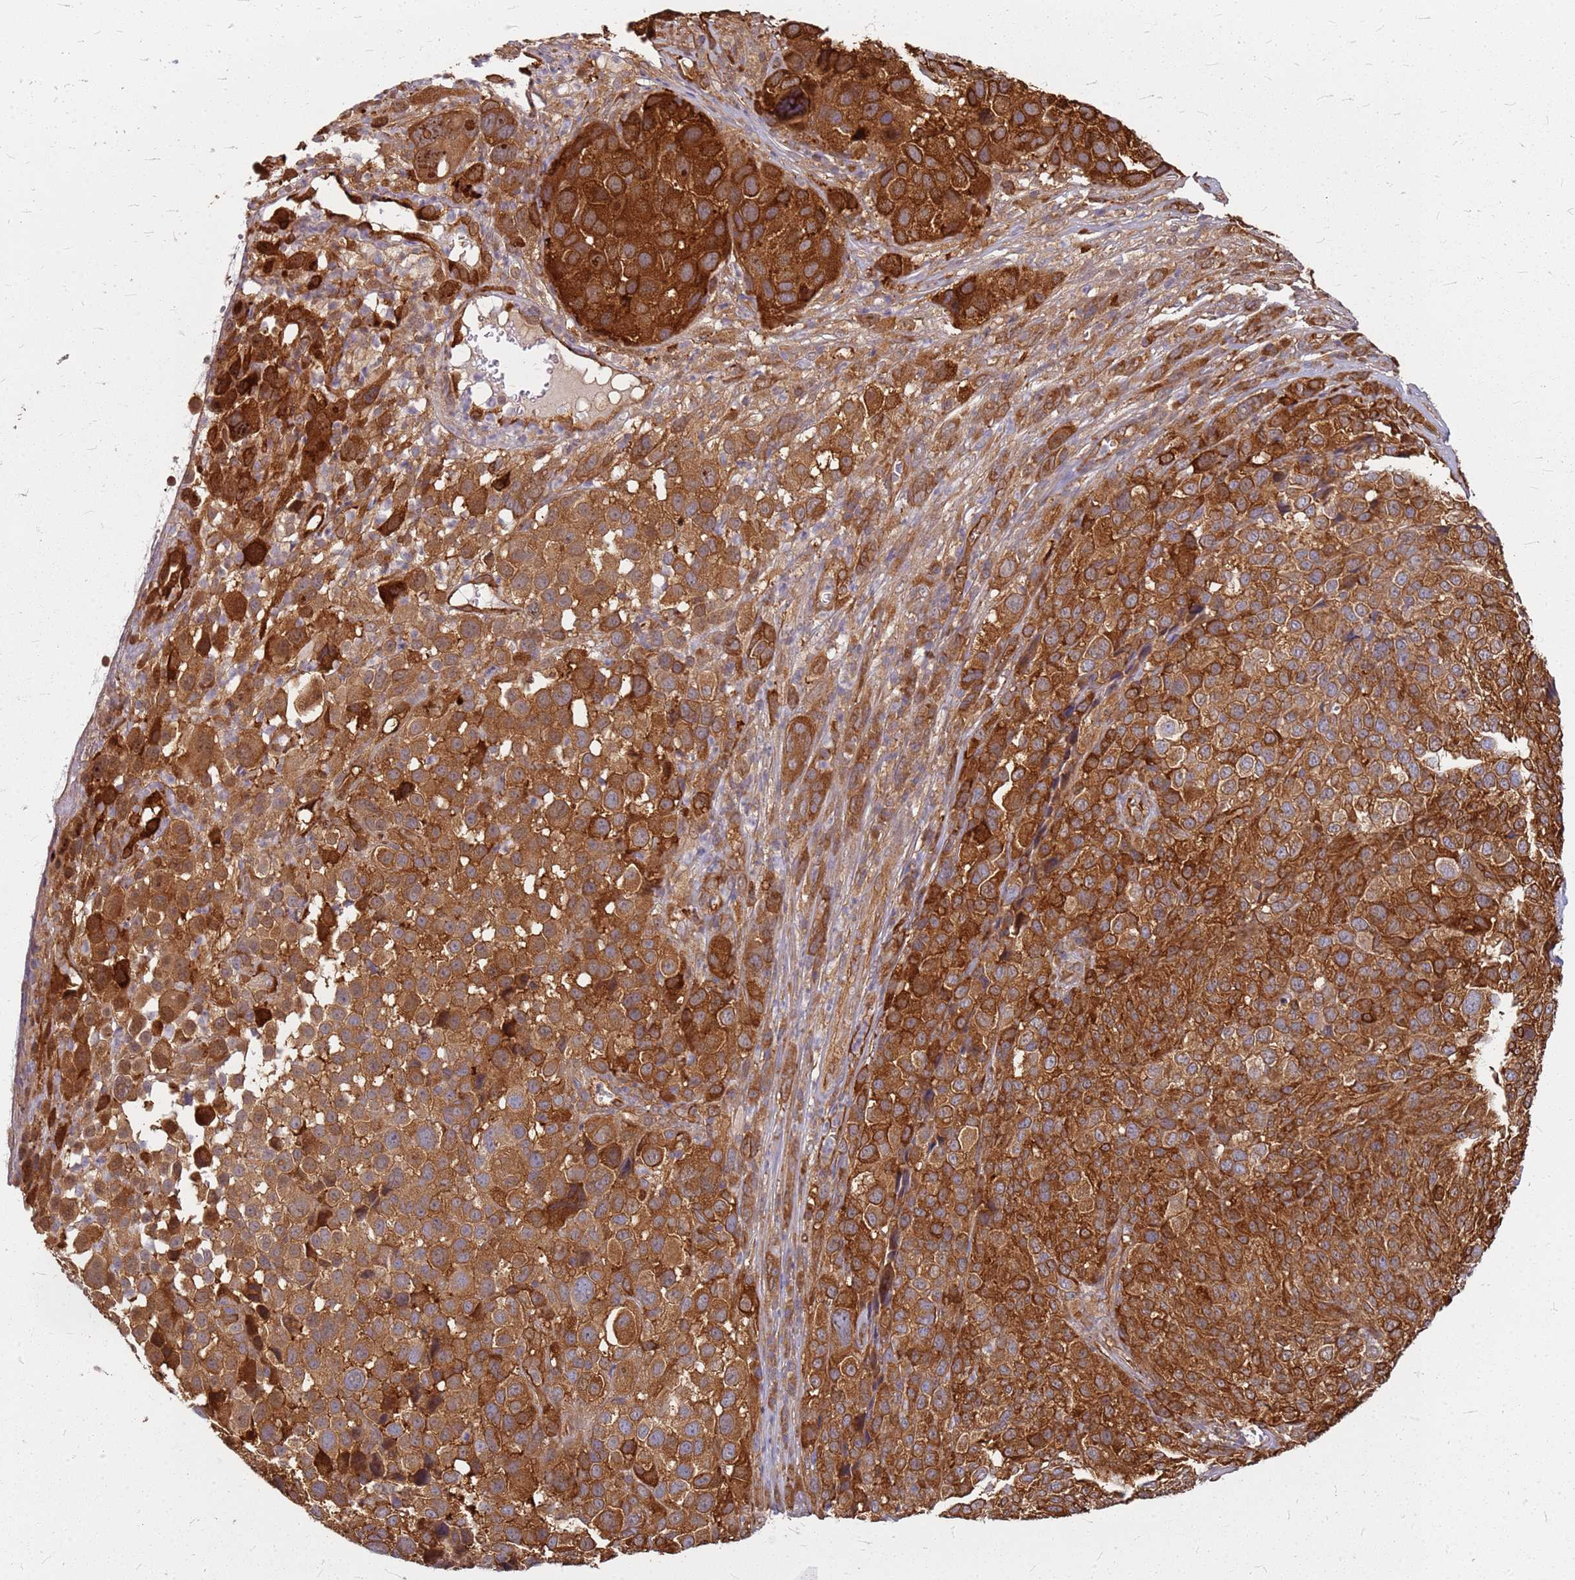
{"staining": {"intensity": "strong", "quantity": ">75%", "location": "cytoplasmic/membranous"}, "tissue": "melanoma", "cell_type": "Tumor cells", "image_type": "cancer", "snomed": [{"axis": "morphology", "description": "Malignant melanoma, NOS"}, {"axis": "topography", "description": "Skin of trunk"}], "caption": "About >75% of tumor cells in human malignant melanoma display strong cytoplasmic/membranous protein expression as visualized by brown immunohistochemical staining.", "gene": "HDX", "patient": {"sex": "male", "age": 71}}